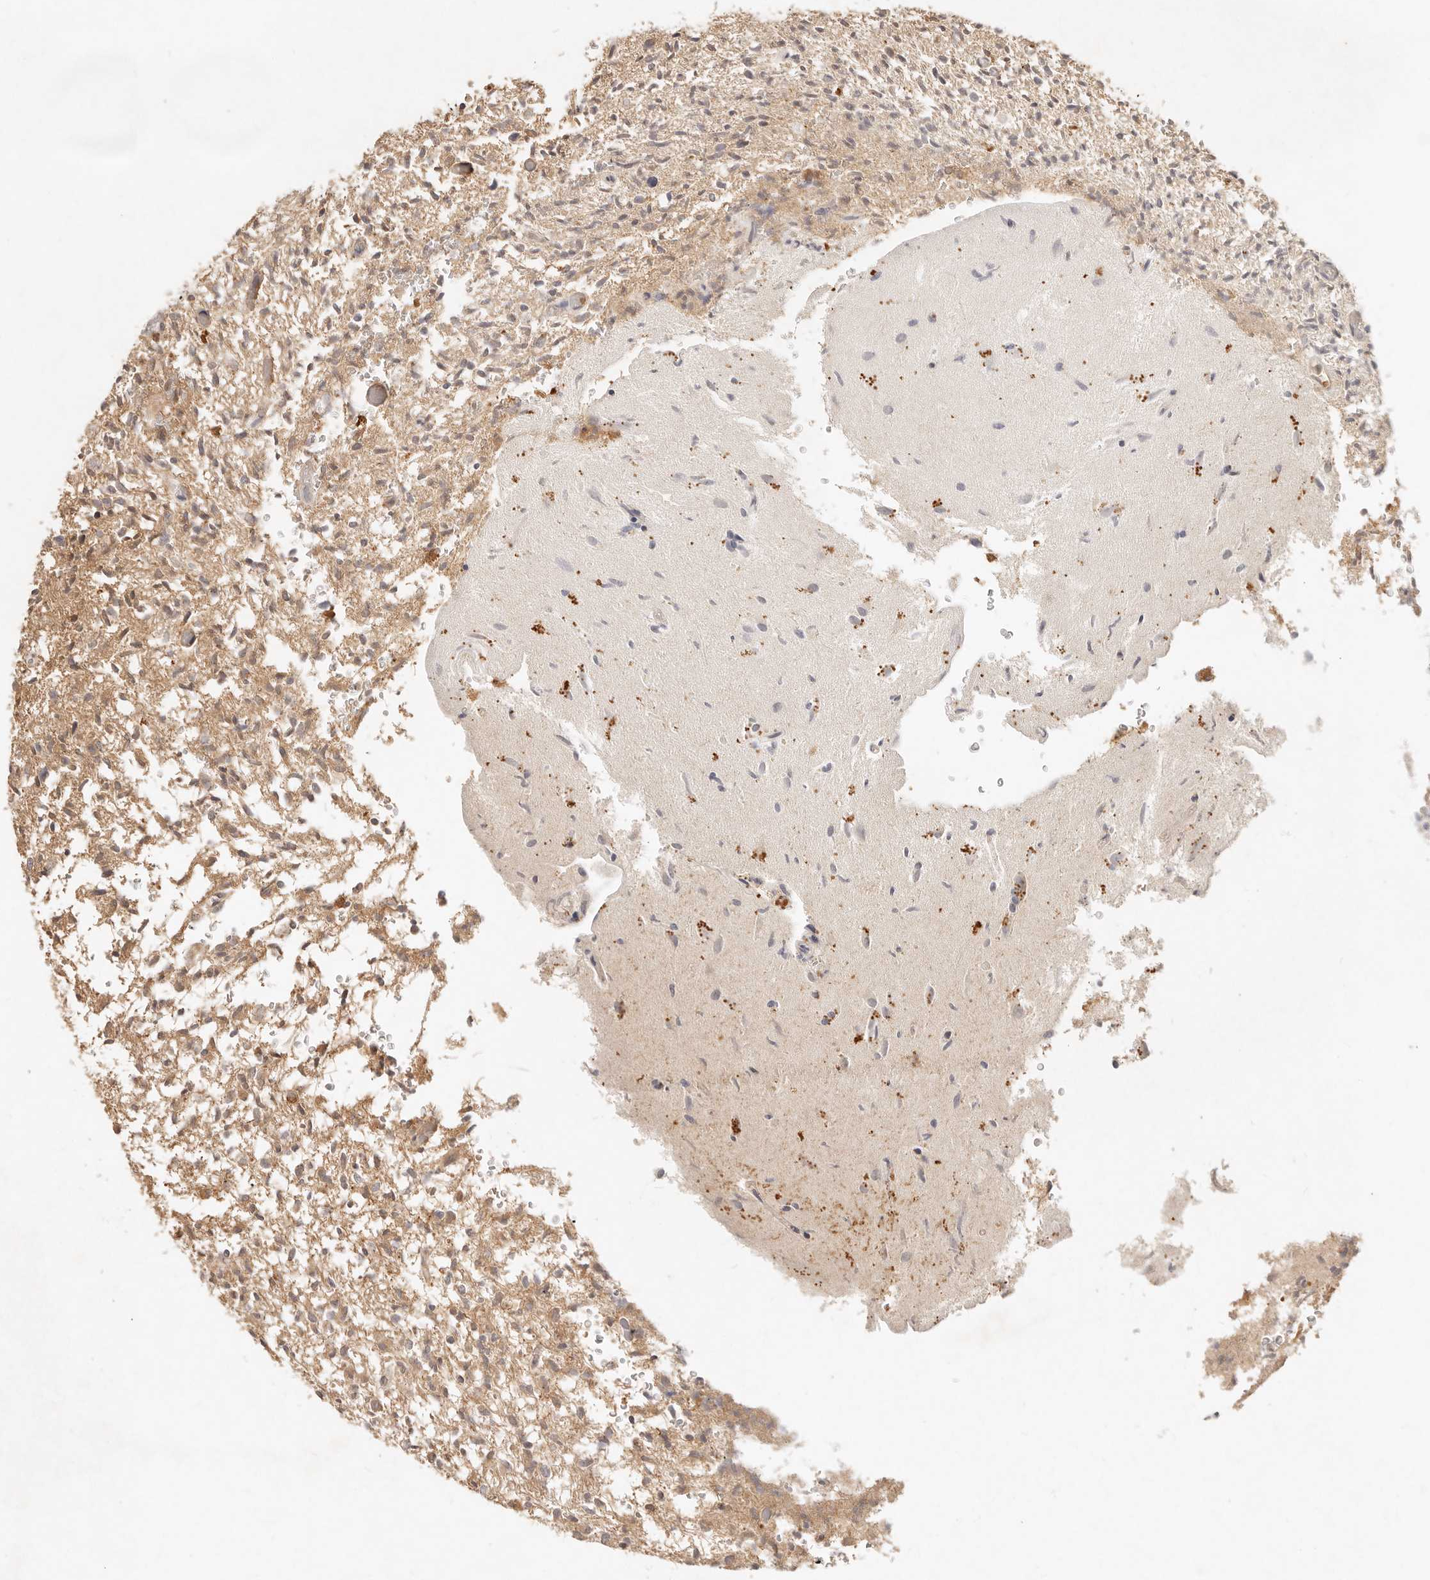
{"staining": {"intensity": "weak", "quantity": ">75%", "location": "cytoplasmic/membranous"}, "tissue": "glioma", "cell_type": "Tumor cells", "image_type": "cancer", "snomed": [{"axis": "morphology", "description": "Glioma, malignant, High grade"}, {"axis": "topography", "description": "Brain"}], "caption": "Glioma stained with DAB (3,3'-diaminobenzidine) IHC demonstrates low levels of weak cytoplasmic/membranous positivity in approximately >75% of tumor cells.", "gene": "FREM2", "patient": {"sex": "female", "age": 57}}